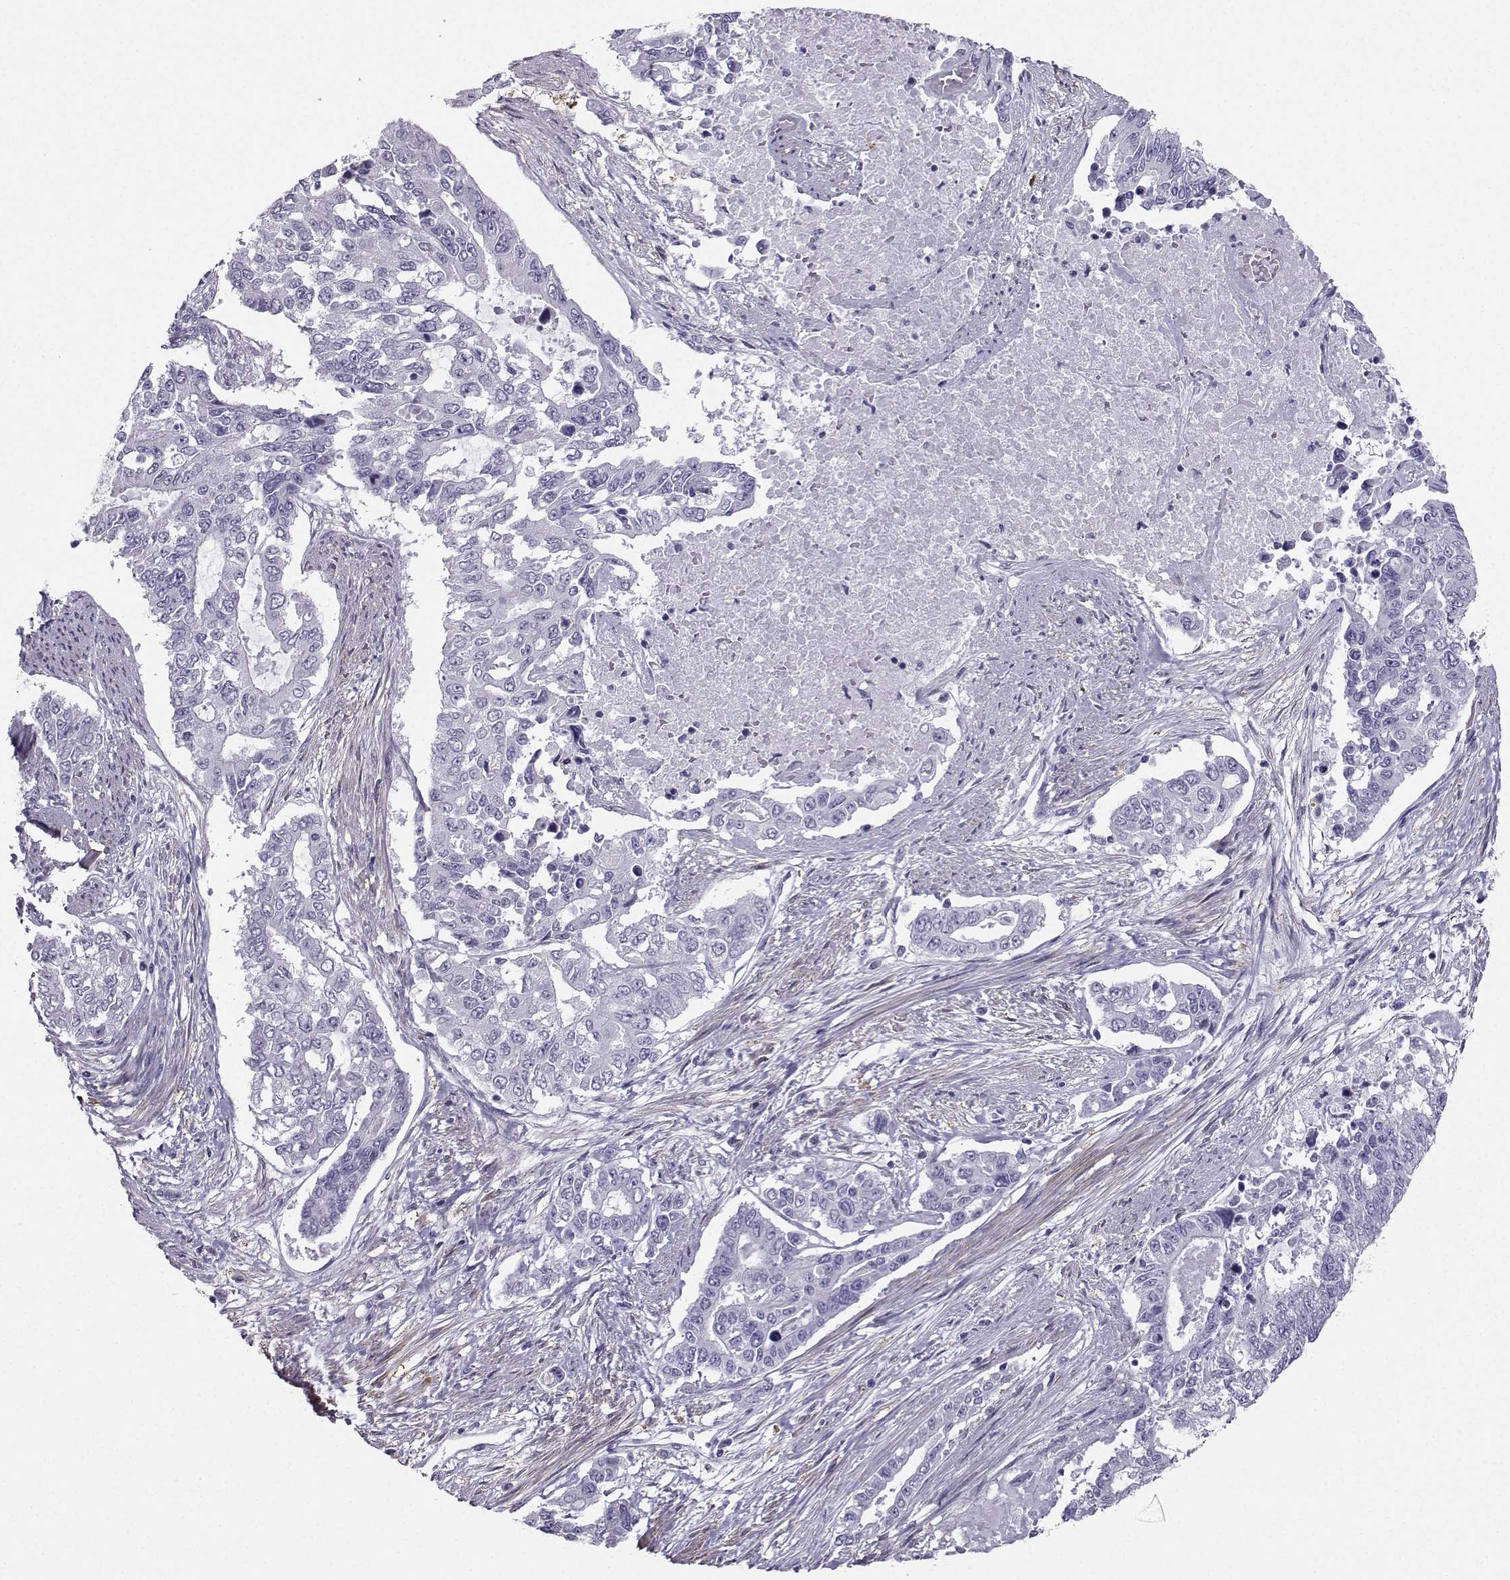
{"staining": {"intensity": "negative", "quantity": "none", "location": "none"}, "tissue": "endometrial cancer", "cell_type": "Tumor cells", "image_type": "cancer", "snomed": [{"axis": "morphology", "description": "Adenocarcinoma, NOS"}, {"axis": "topography", "description": "Uterus"}], "caption": "Immunohistochemical staining of adenocarcinoma (endometrial) displays no significant staining in tumor cells. Nuclei are stained in blue.", "gene": "KIF17", "patient": {"sex": "female", "age": 59}}